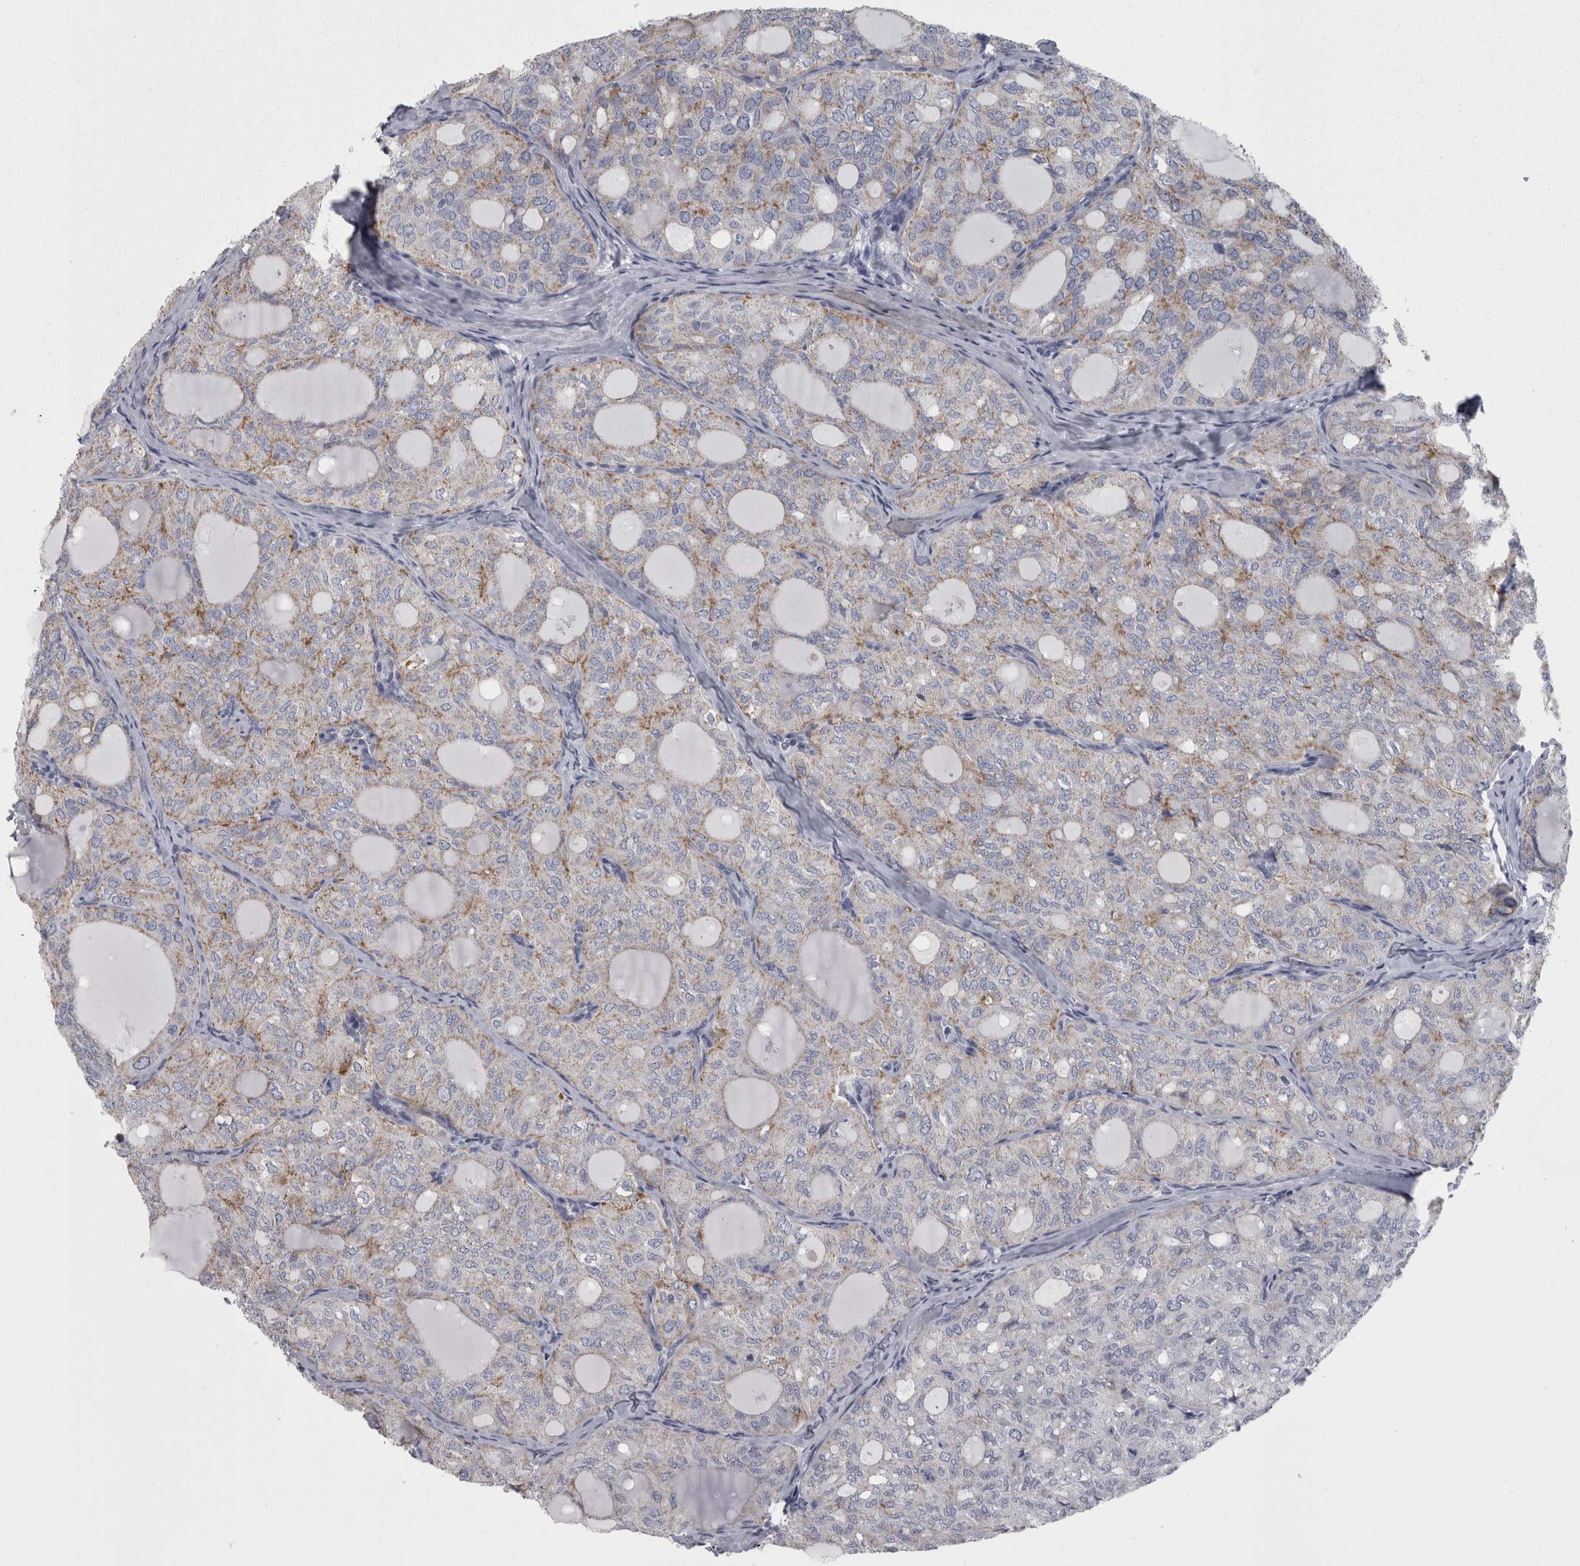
{"staining": {"intensity": "moderate", "quantity": "<25%", "location": "cytoplasmic/membranous"}, "tissue": "thyroid cancer", "cell_type": "Tumor cells", "image_type": "cancer", "snomed": [{"axis": "morphology", "description": "Follicular adenoma carcinoma, NOS"}, {"axis": "topography", "description": "Thyroid gland"}], "caption": "High-power microscopy captured an IHC photomicrograph of thyroid cancer, revealing moderate cytoplasmic/membranous positivity in approximately <25% of tumor cells.", "gene": "DBT", "patient": {"sex": "male", "age": 75}}